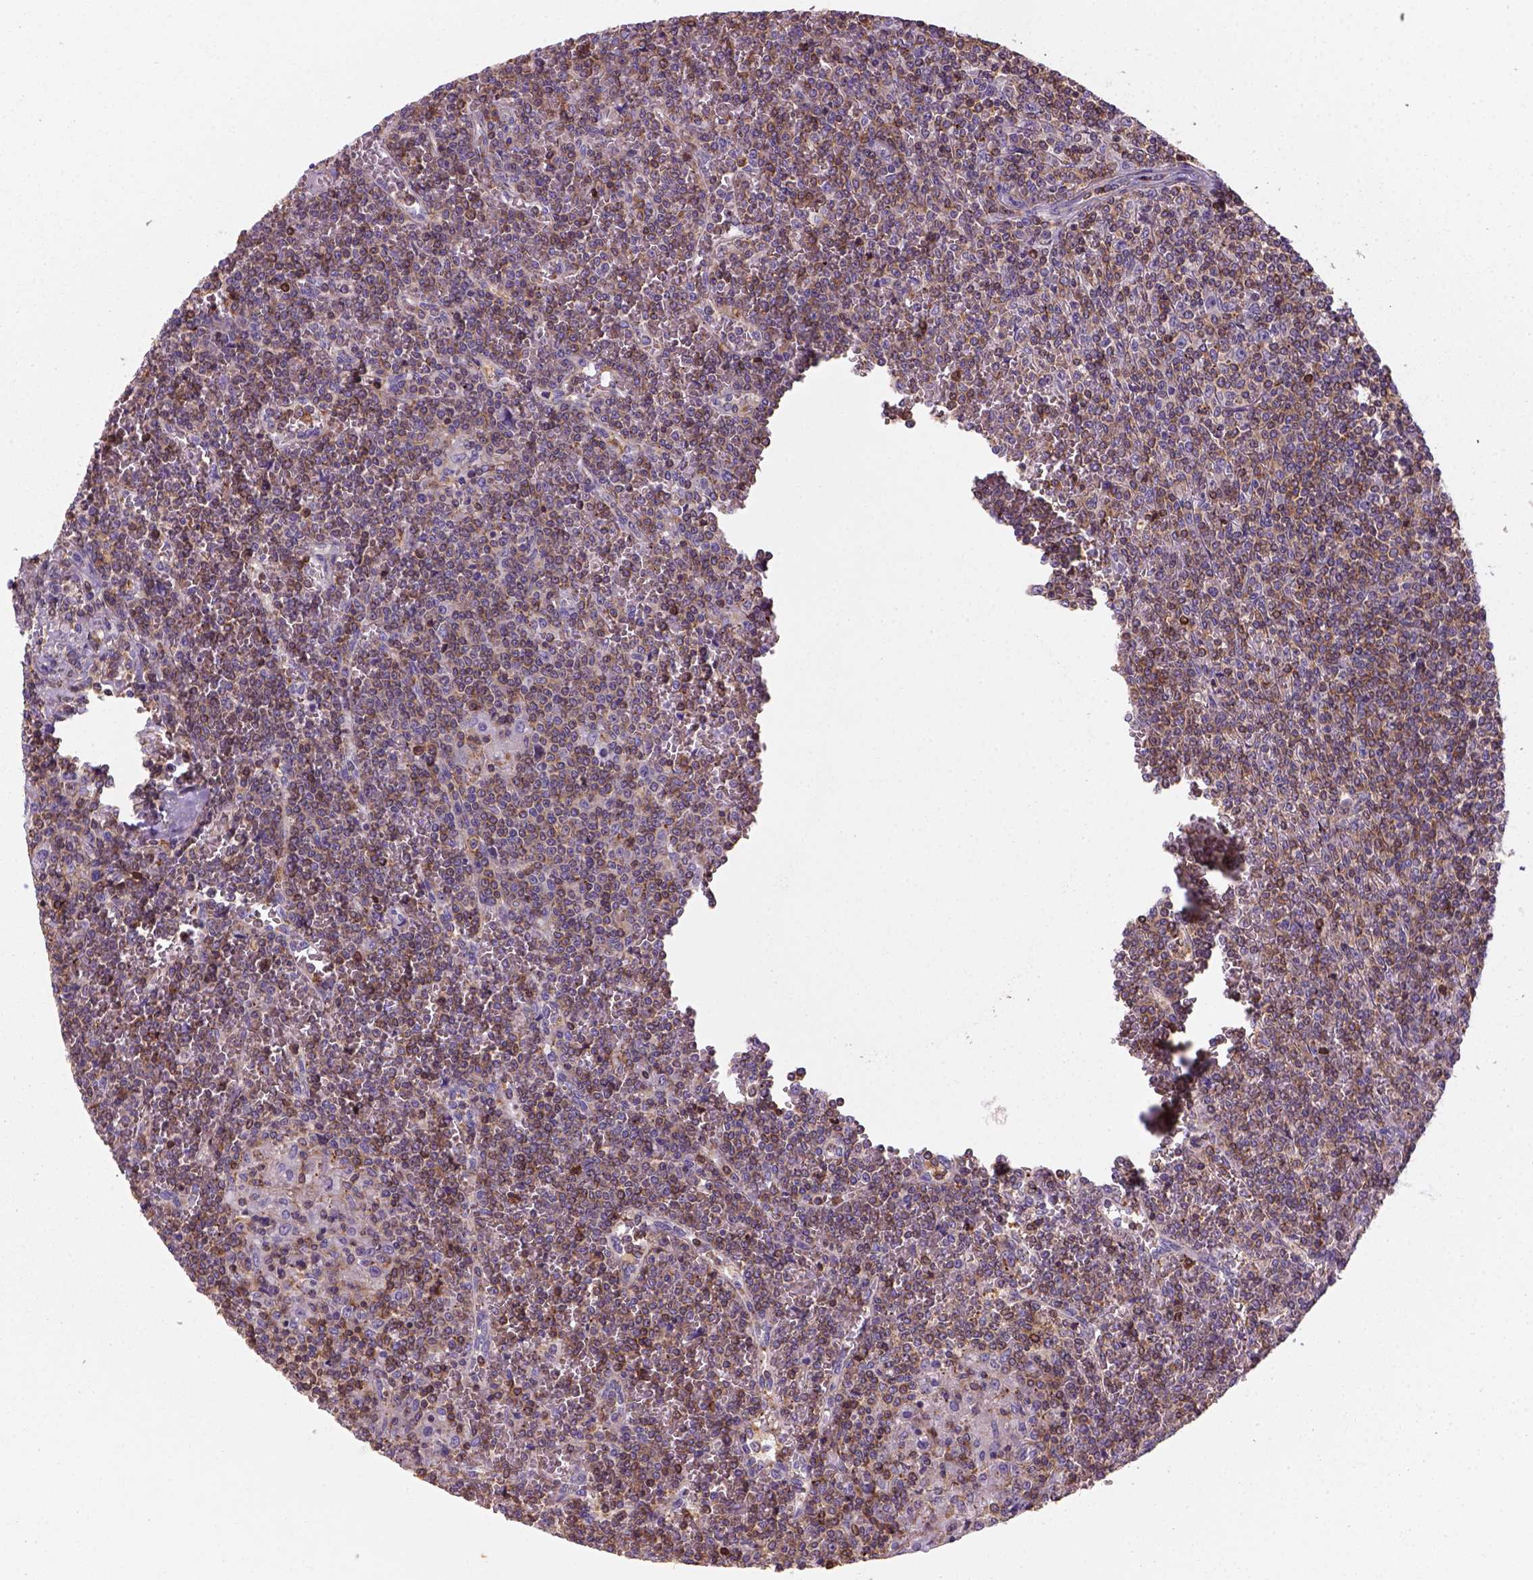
{"staining": {"intensity": "moderate", "quantity": "25%-75%", "location": "cytoplasmic/membranous"}, "tissue": "lymphoma", "cell_type": "Tumor cells", "image_type": "cancer", "snomed": [{"axis": "morphology", "description": "Malignant lymphoma, non-Hodgkin's type, Low grade"}, {"axis": "topography", "description": "Spleen"}], "caption": "Moderate cytoplasmic/membranous protein staining is identified in approximately 25%-75% of tumor cells in lymphoma. (Stains: DAB in brown, nuclei in blue, Microscopy: brightfield microscopy at high magnification).", "gene": "GPRC5D", "patient": {"sex": "female", "age": 19}}